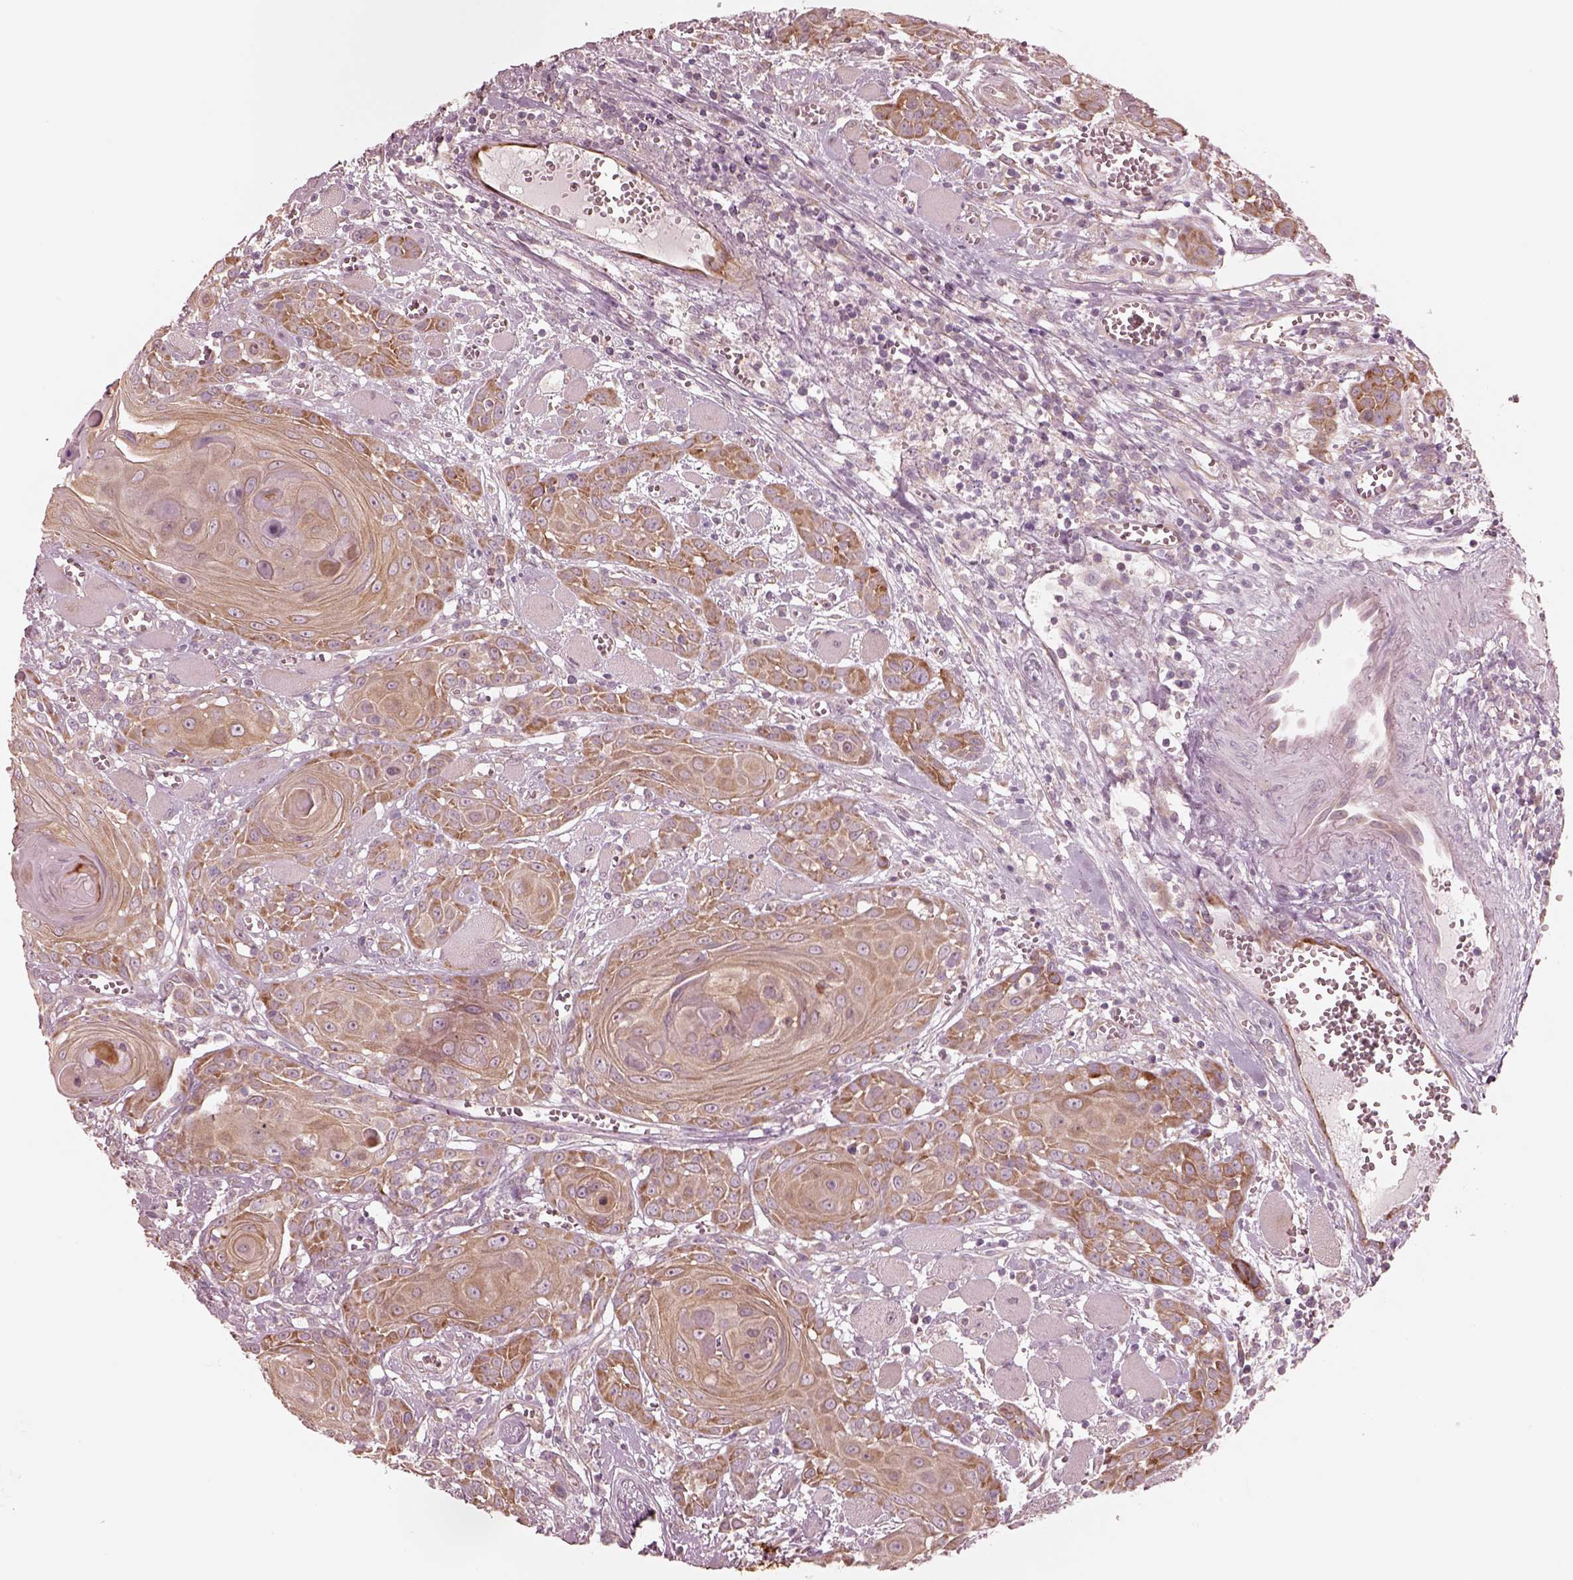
{"staining": {"intensity": "moderate", "quantity": "<25%", "location": "cytoplasmic/membranous"}, "tissue": "head and neck cancer", "cell_type": "Tumor cells", "image_type": "cancer", "snomed": [{"axis": "morphology", "description": "Squamous cell carcinoma, NOS"}, {"axis": "topography", "description": "Head-Neck"}], "caption": "Head and neck cancer stained with a brown dye displays moderate cytoplasmic/membranous positive expression in about <25% of tumor cells.", "gene": "RAB3C", "patient": {"sex": "female", "age": 80}}